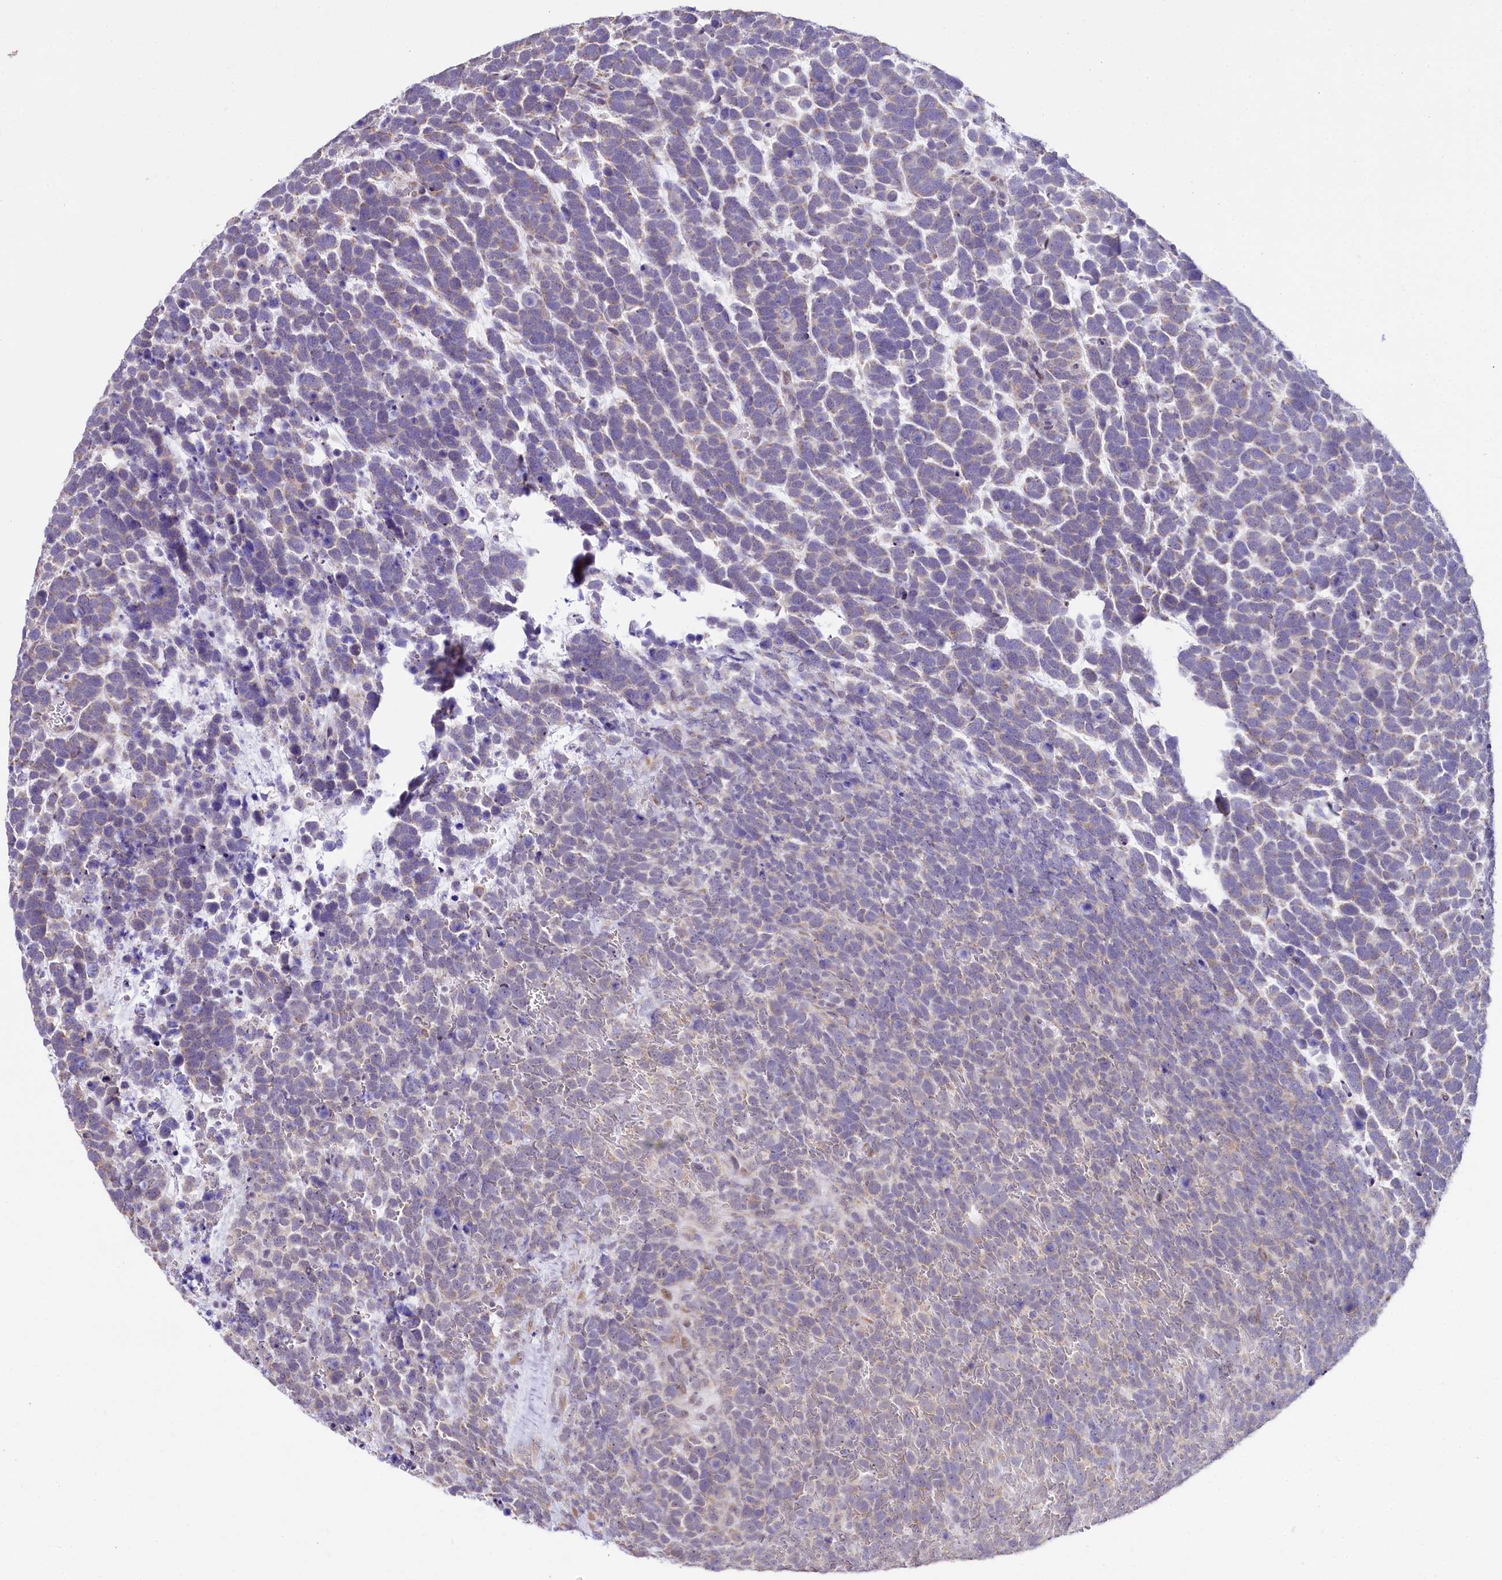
{"staining": {"intensity": "weak", "quantity": "25%-75%", "location": "cytoplasmic/membranous"}, "tissue": "urothelial cancer", "cell_type": "Tumor cells", "image_type": "cancer", "snomed": [{"axis": "morphology", "description": "Urothelial carcinoma, High grade"}, {"axis": "topography", "description": "Urinary bladder"}], "caption": "The histopathology image displays staining of urothelial cancer, revealing weak cytoplasmic/membranous protein positivity (brown color) within tumor cells.", "gene": "SPATS2", "patient": {"sex": "female", "age": 82}}